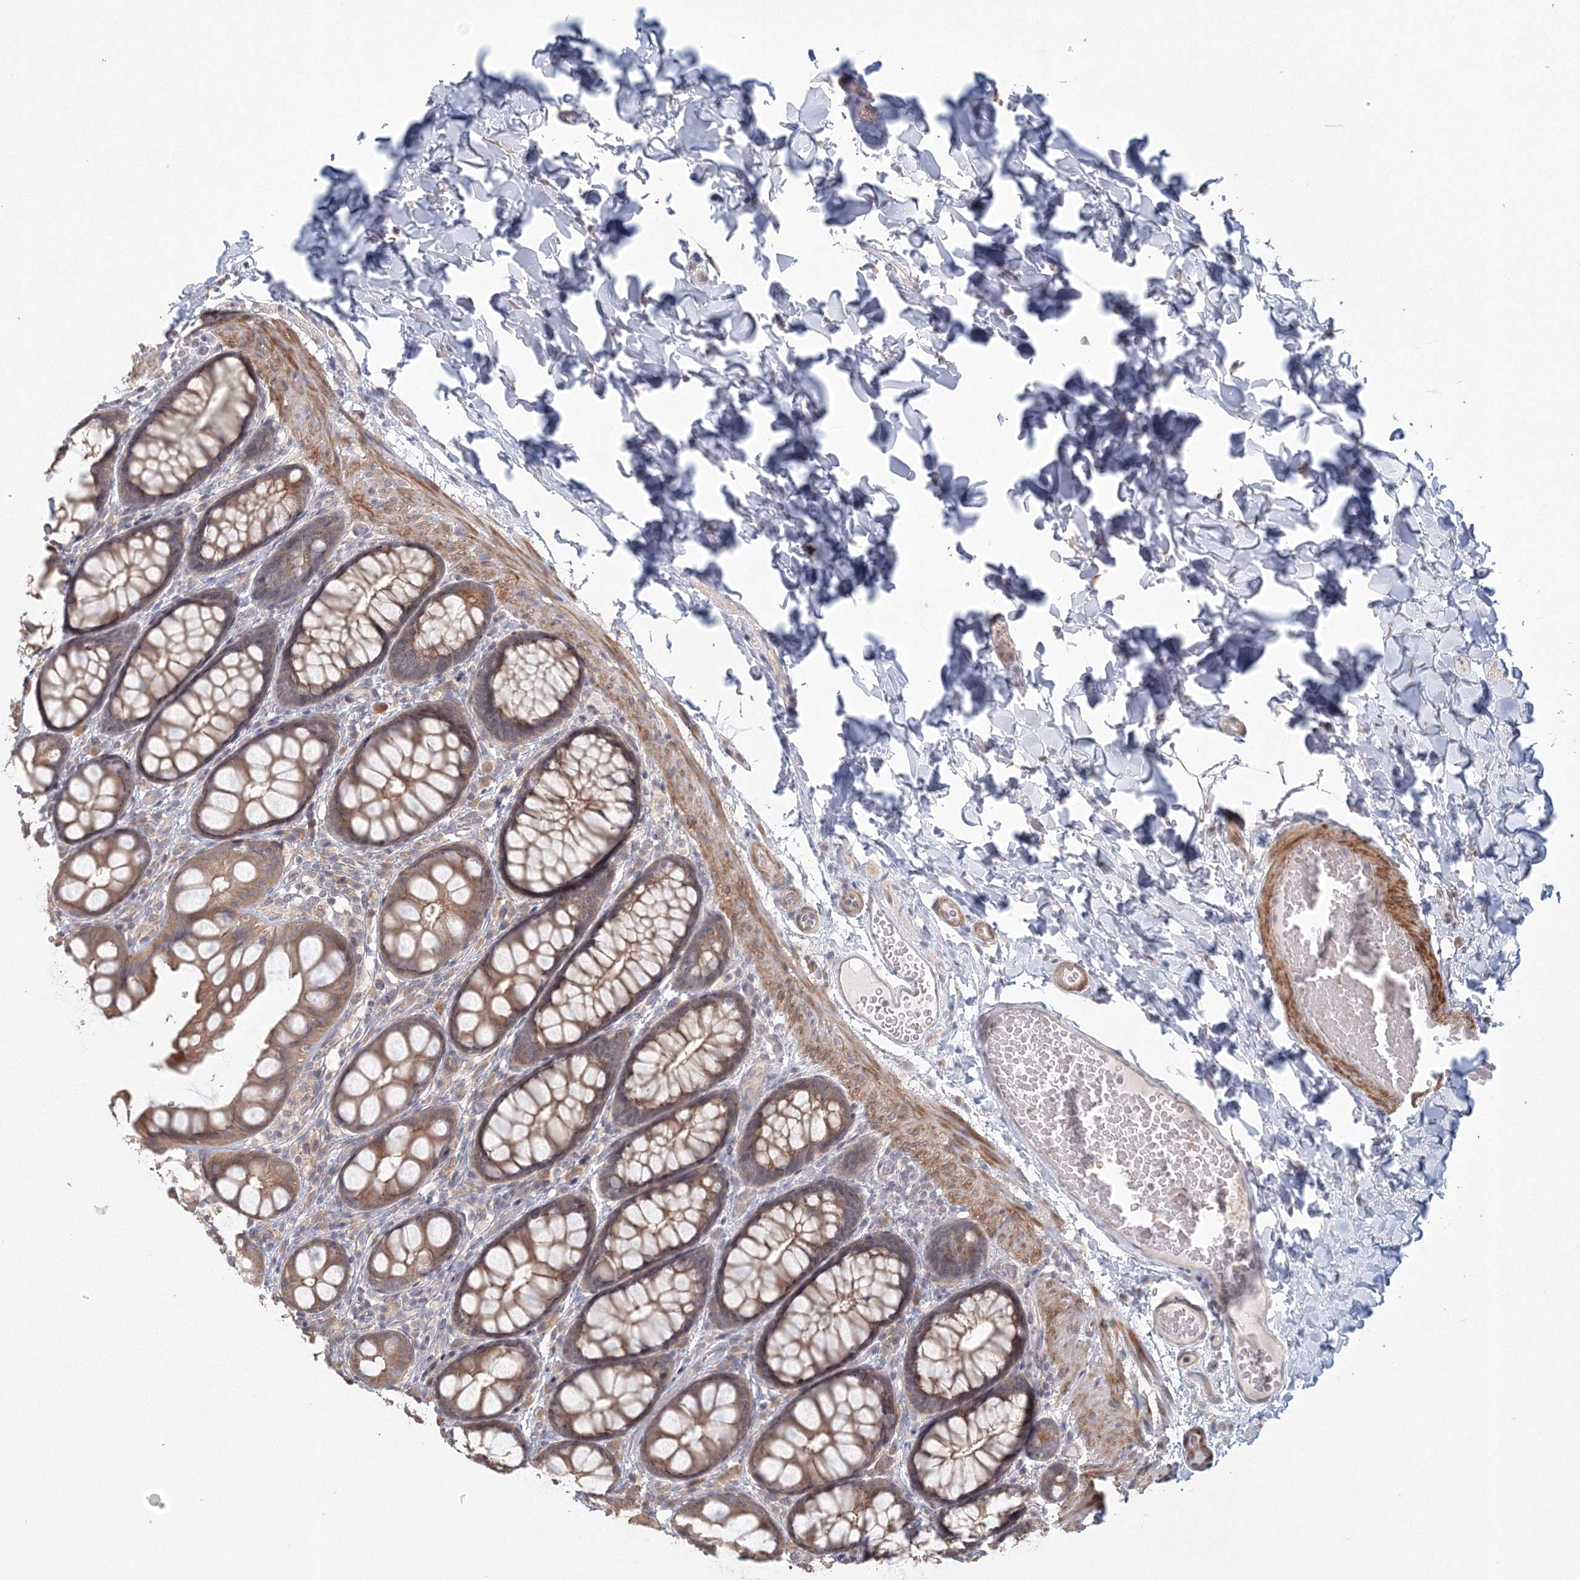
{"staining": {"intensity": "weak", "quantity": ">75%", "location": "cytoplasmic/membranous"}, "tissue": "colon", "cell_type": "Endothelial cells", "image_type": "normal", "snomed": [{"axis": "morphology", "description": "Normal tissue, NOS"}, {"axis": "topography", "description": "Colon"}], "caption": "The histopathology image demonstrates staining of normal colon, revealing weak cytoplasmic/membranous protein positivity (brown color) within endothelial cells. The protein is shown in brown color, while the nuclei are stained blue.", "gene": "TACC2", "patient": {"sex": "male", "age": 47}}